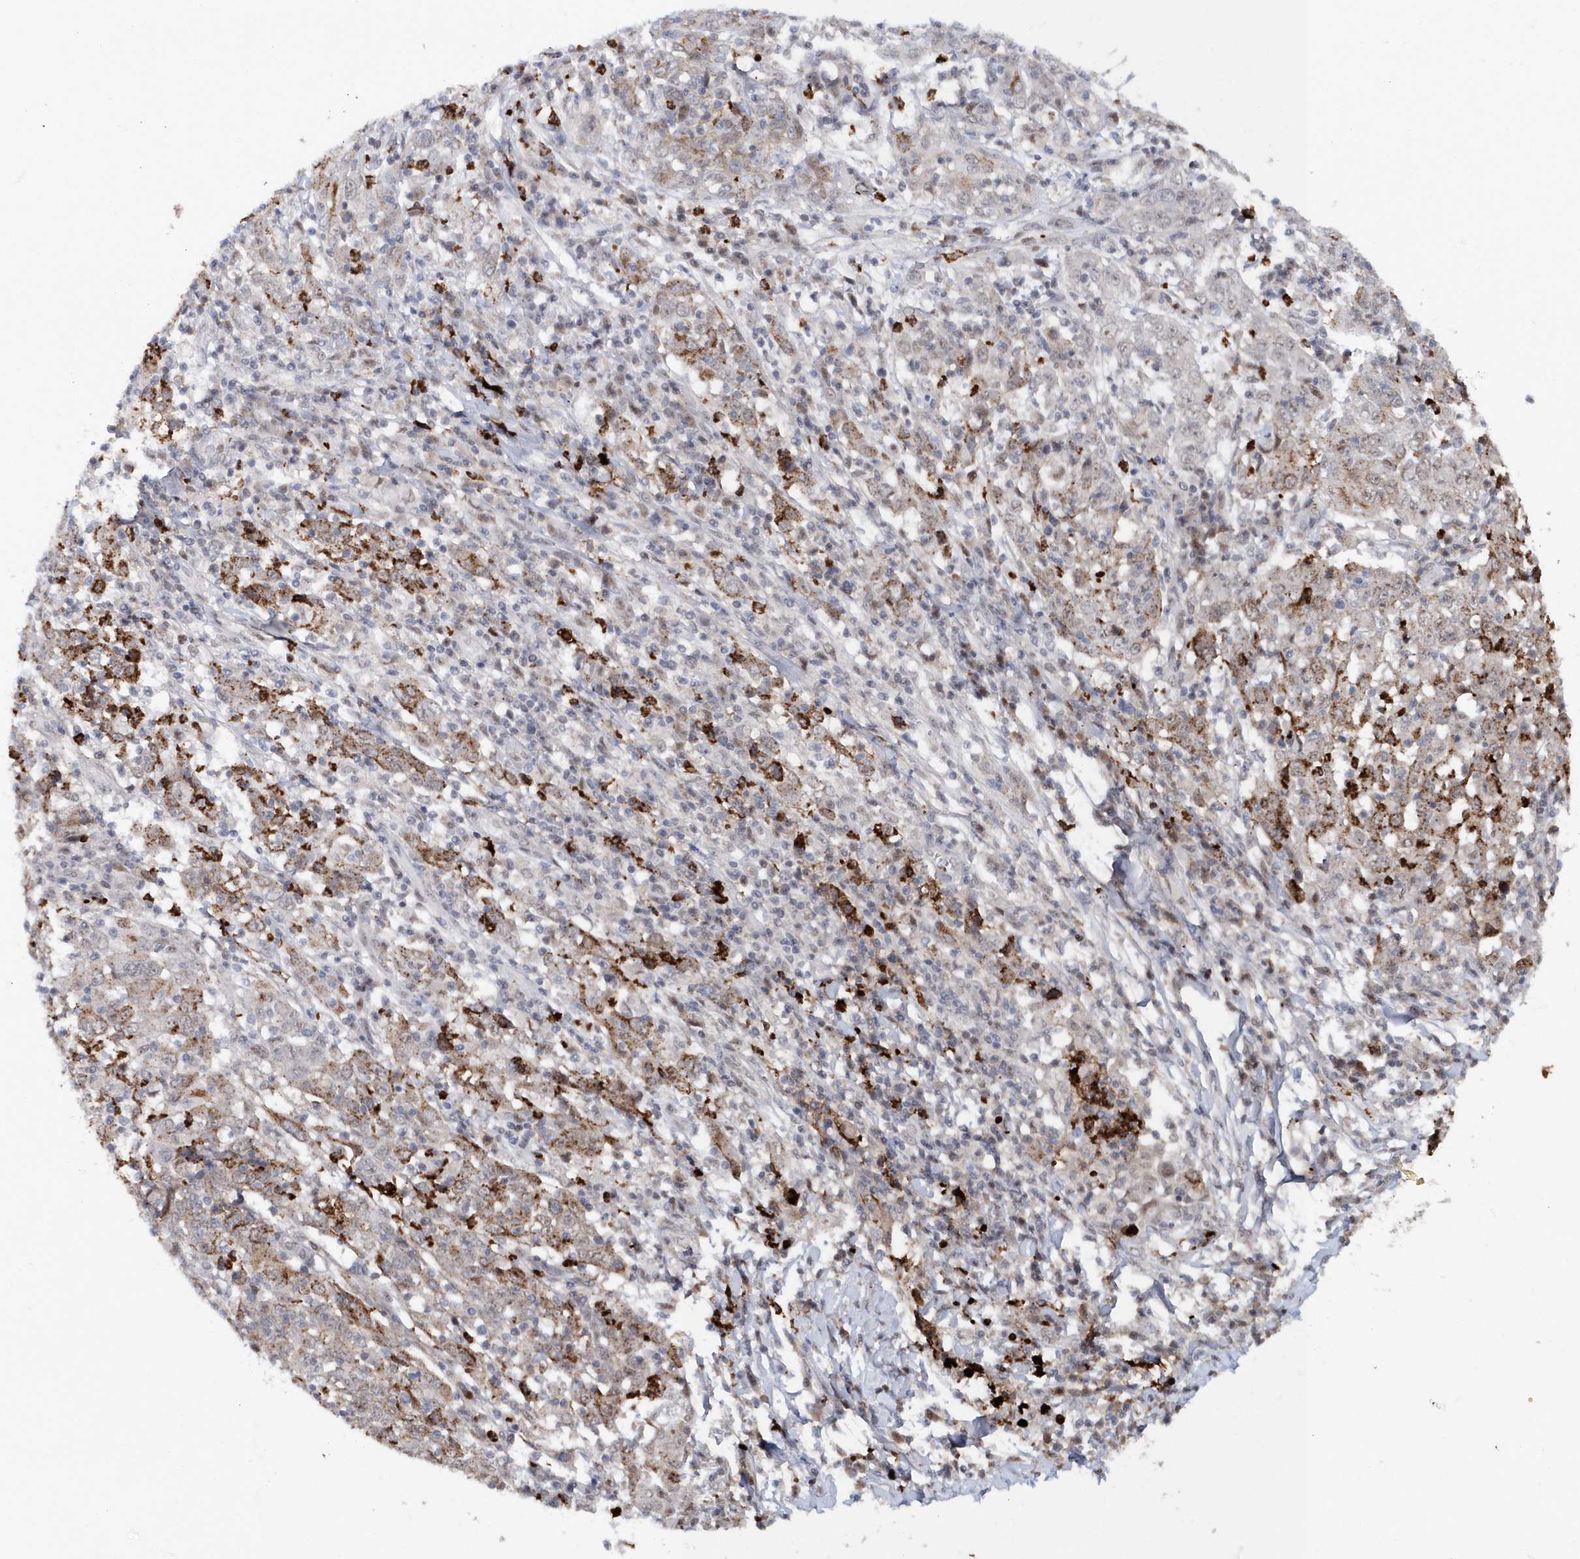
{"staining": {"intensity": "negative", "quantity": "none", "location": "none"}, "tissue": "cervical cancer", "cell_type": "Tumor cells", "image_type": "cancer", "snomed": [{"axis": "morphology", "description": "Squamous cell carcinoma, NOS"}, {"axis": "topography", "description": "Cervix"}], "caption": "IHC photomicrograph of cervical cancer (squamous cell carcinoma) stained for a protein (brown), which exhibits no positivity in tumor cells.", "gene": "ASCL4", "patient": {"sex": "female", "age": 46}}